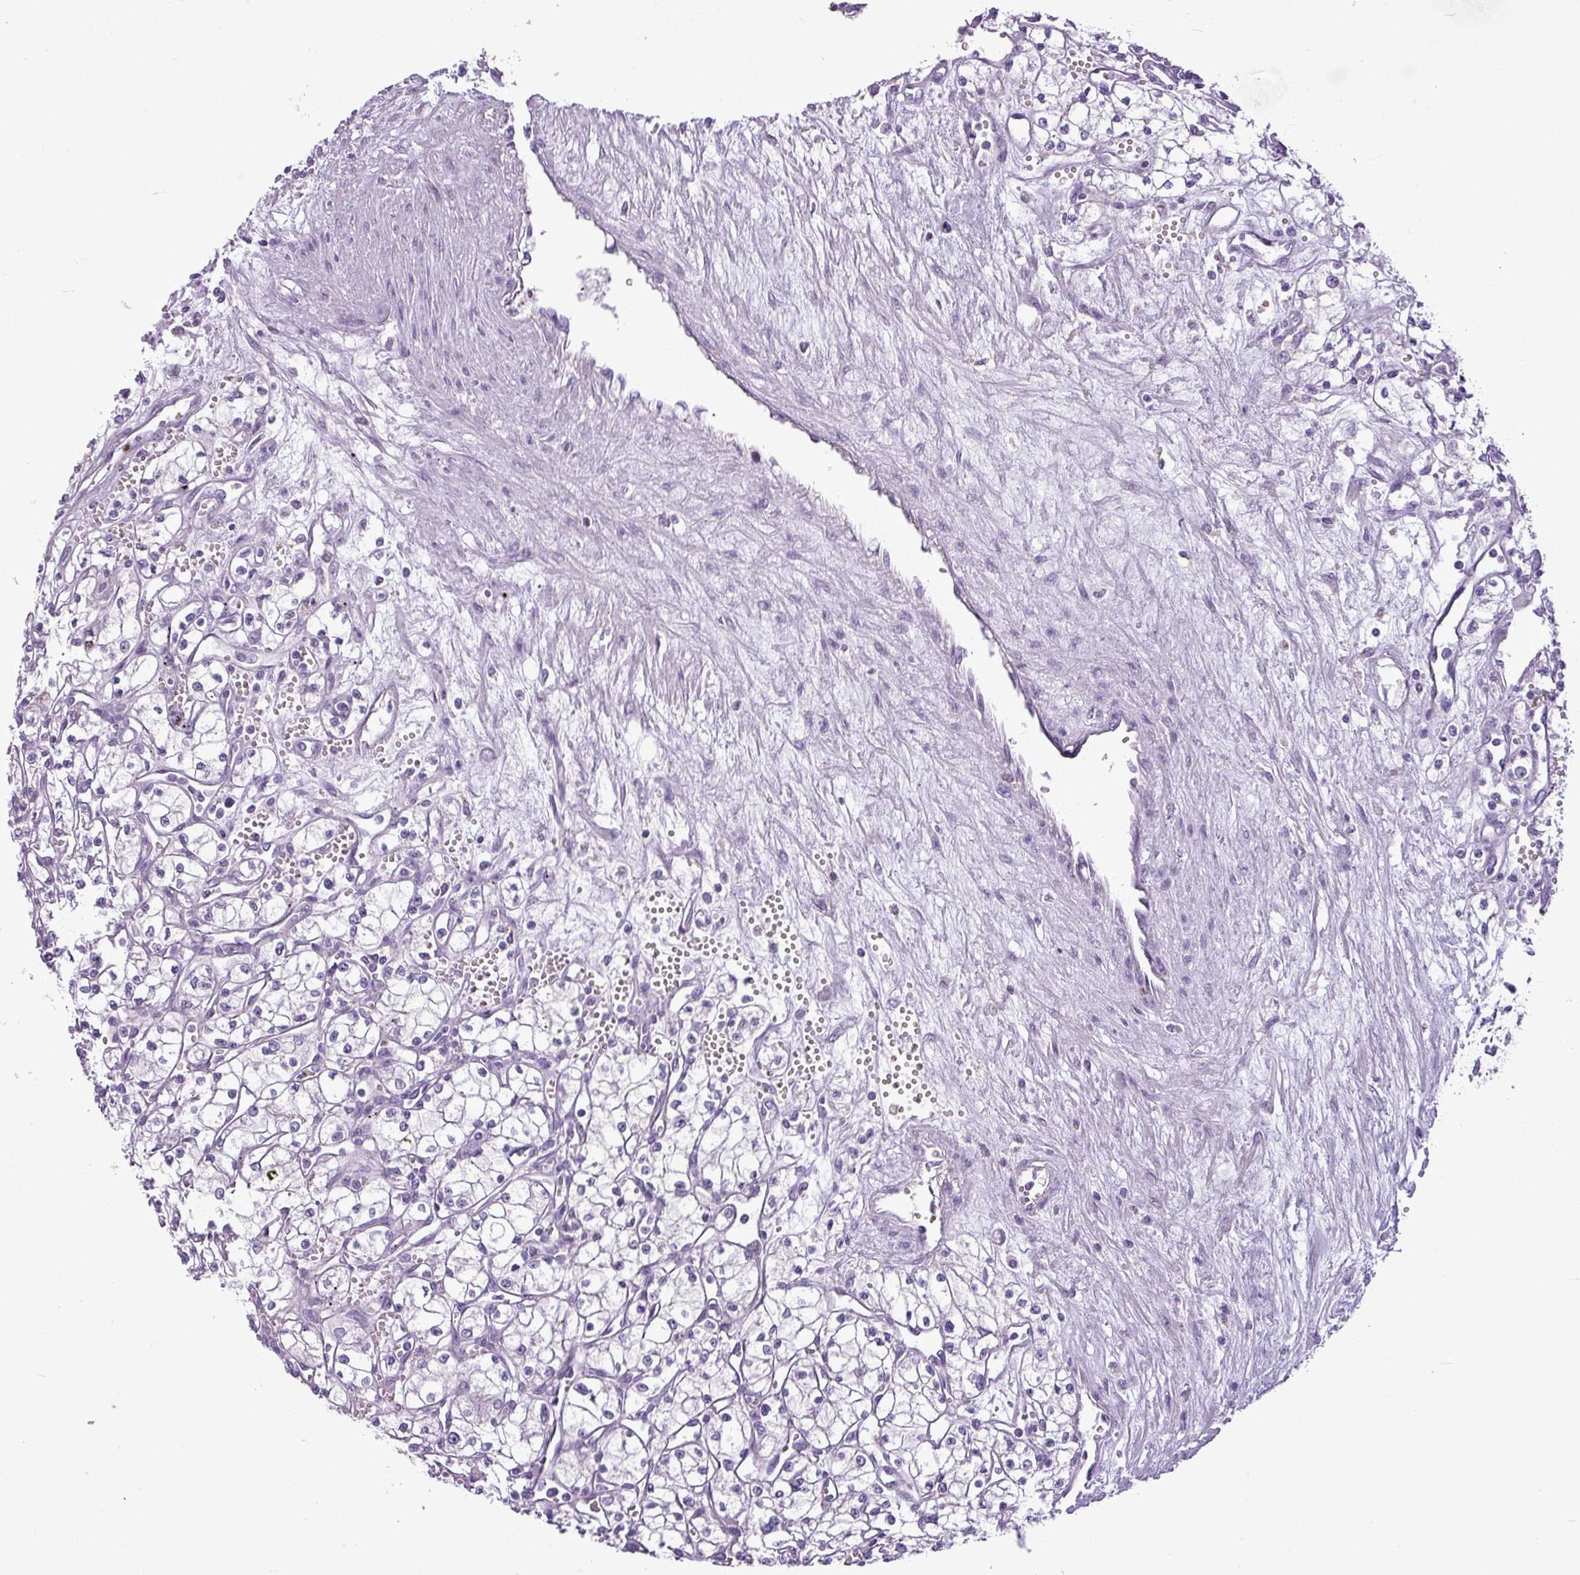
{"staining": {"intensity": "negative", "quantity": "none", "location": "none"}, "tissue": "renal cancer", "cell_type": "Tumor cells", "image_type": "cancer", "snomed": [{"axis": "morphology", "description": "Adenocarcinoma, NOS"}, {"axis": "topography", "description": "Kidney"}], "caption": "This is a photomicrograph of IHC staining of renal cancer (adenocarcinoma), which shows no positivity in tumor cells.", "gene": "IL17A", "patient": {"sex": "male", "age": 59}}